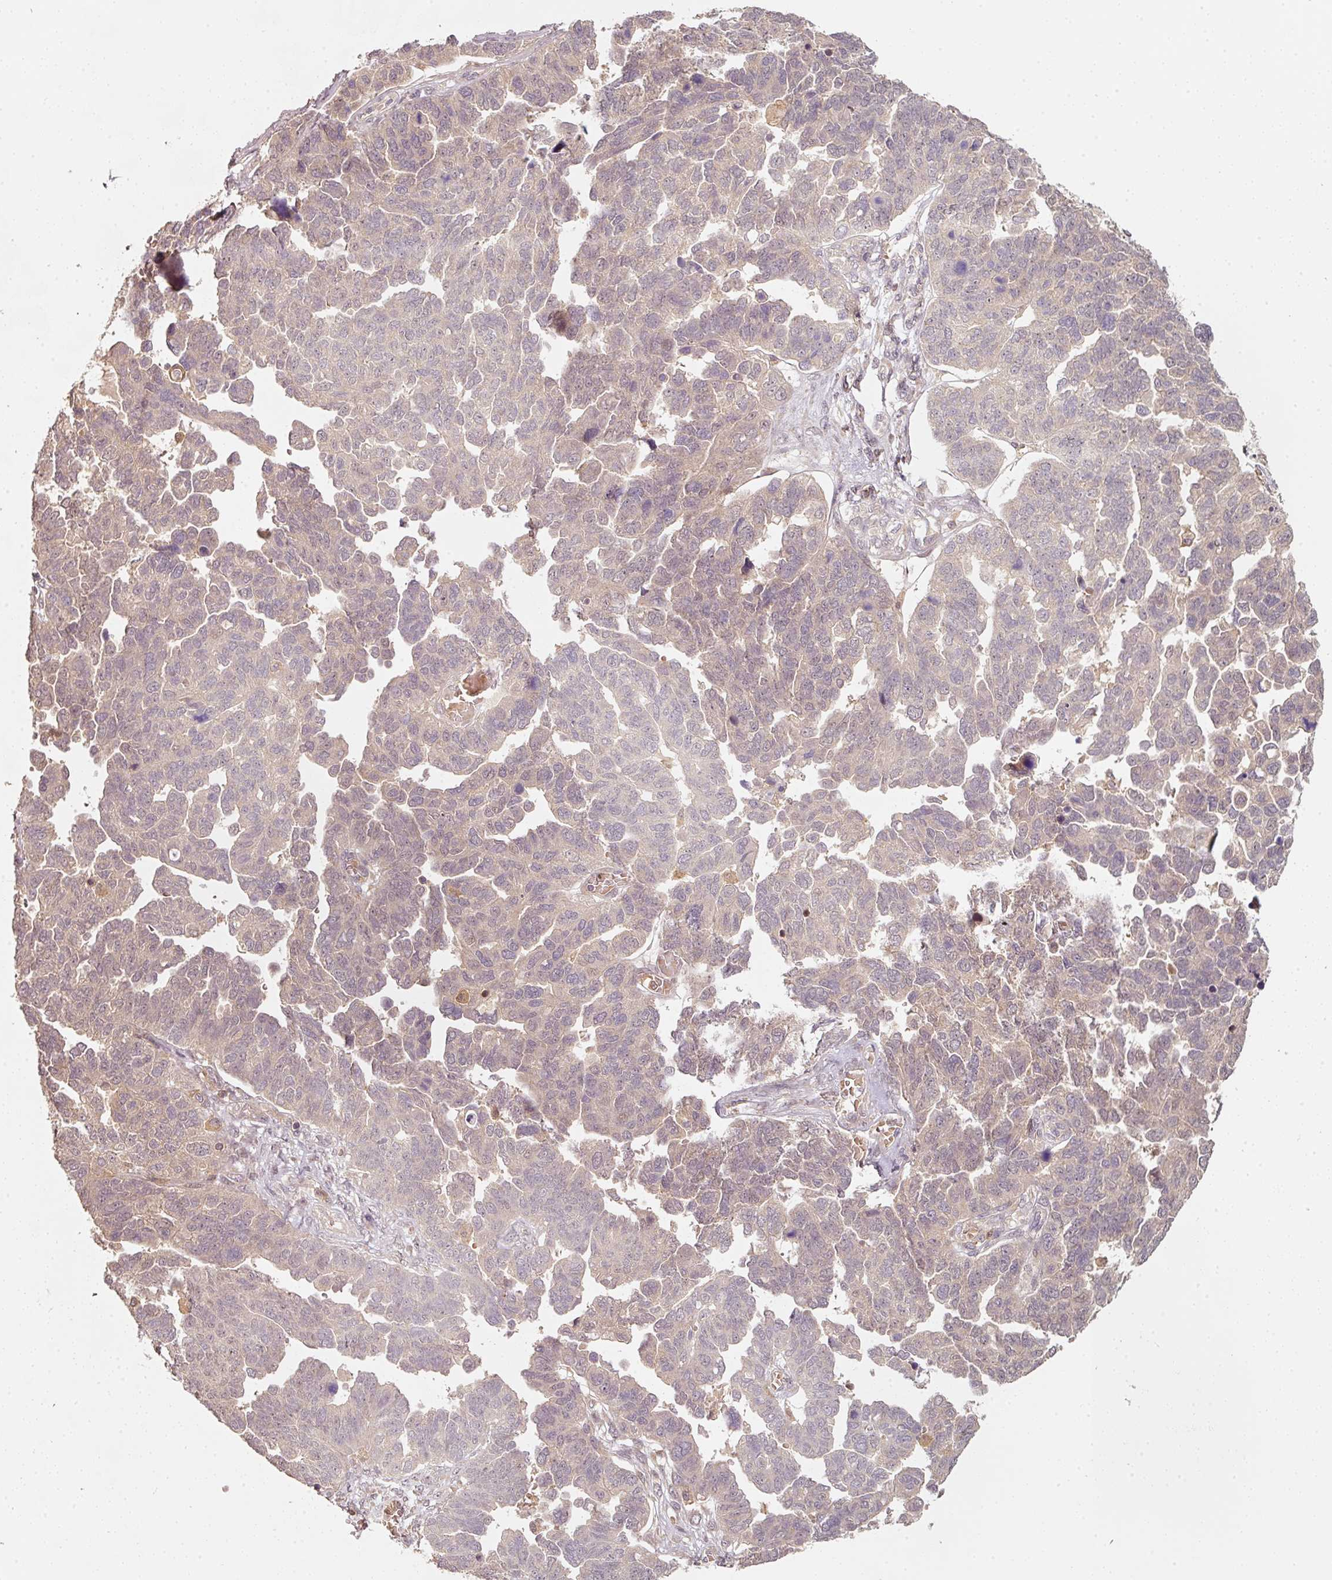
{"staining": {"intensity": "weak", "quantity": "25%-75%", "location": "cytoplasmic/membranous"}, "tissue": "ovarian cancer", "cell_type": "Tumor cells", "image_type": "cancer", "snomed": [{"axis": "morphology", "description": "Cystadenocarcinoma, serous, NOS"}, {"axis": "topography", "description": "Ovary"}], "caption": "Serous cystadenocarcinoma (ovarian) stained with DAB immunohistochemistry demonstrates low levels of weak cytoplasmic/membranous positivity in about 25%-75% of tumor cells.", "gene": "RRAS2", "patient": {"sex": "female", "age": 64}}